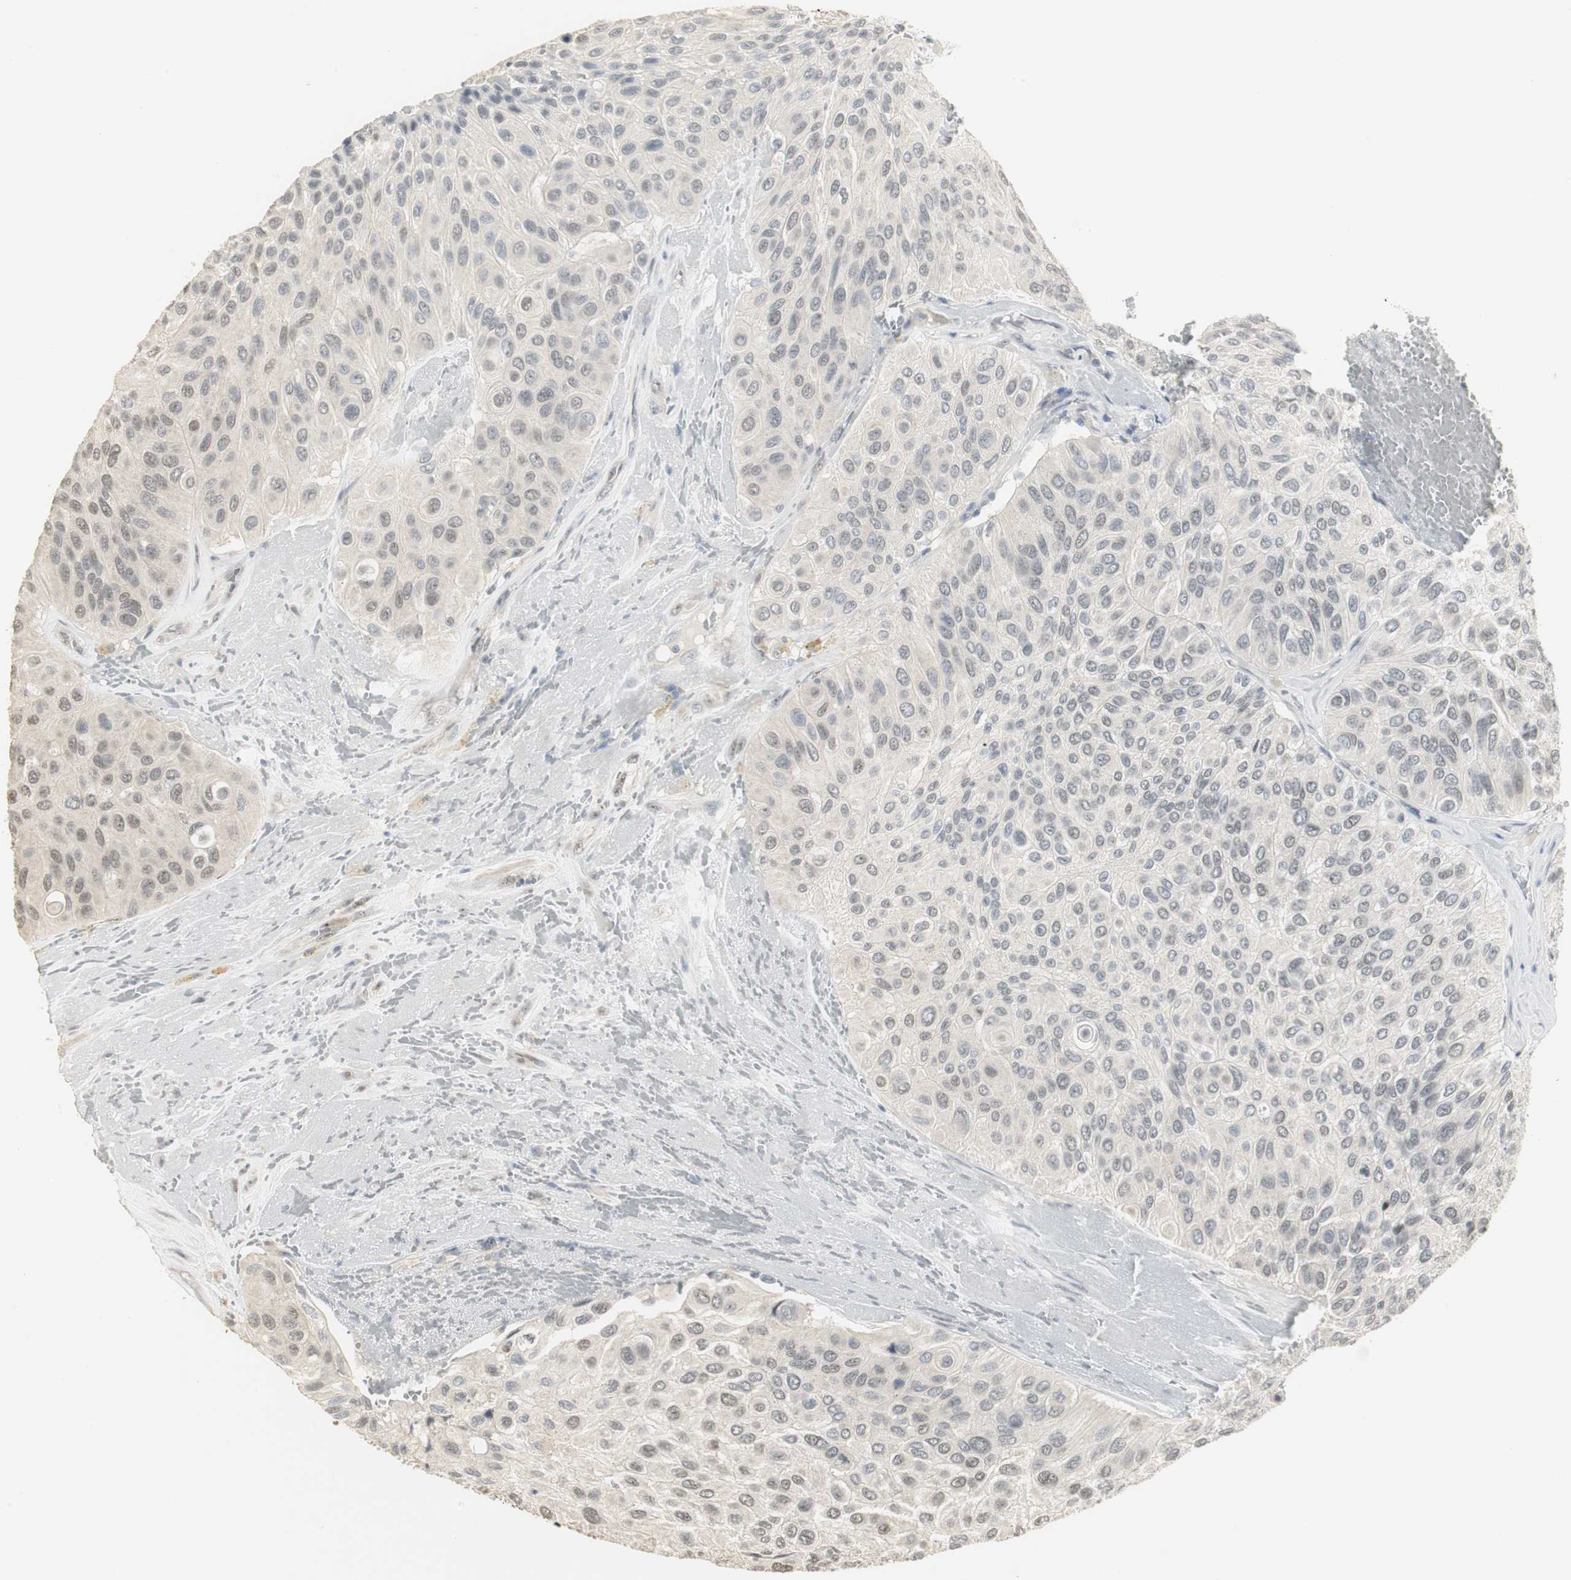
{"staining": {"intensity": "weak", "quantity": "<25%", "location": "nuclear"}, "tissue": "urothelial cancer", "cell_type": "Tumor cells", "image_type": "cancer", "snomed": [{"axis": "morphology", "description": "Urothelial carcinoma, High grade"}, {"axis": "topography", "description": "Urinary bladder"}], "caption": "The micrograph displays no staining of tumor cells in high-grade urothelial carcinoma.", "gene": "ELOA", "patient": {"sex": "male", "age": 66}}